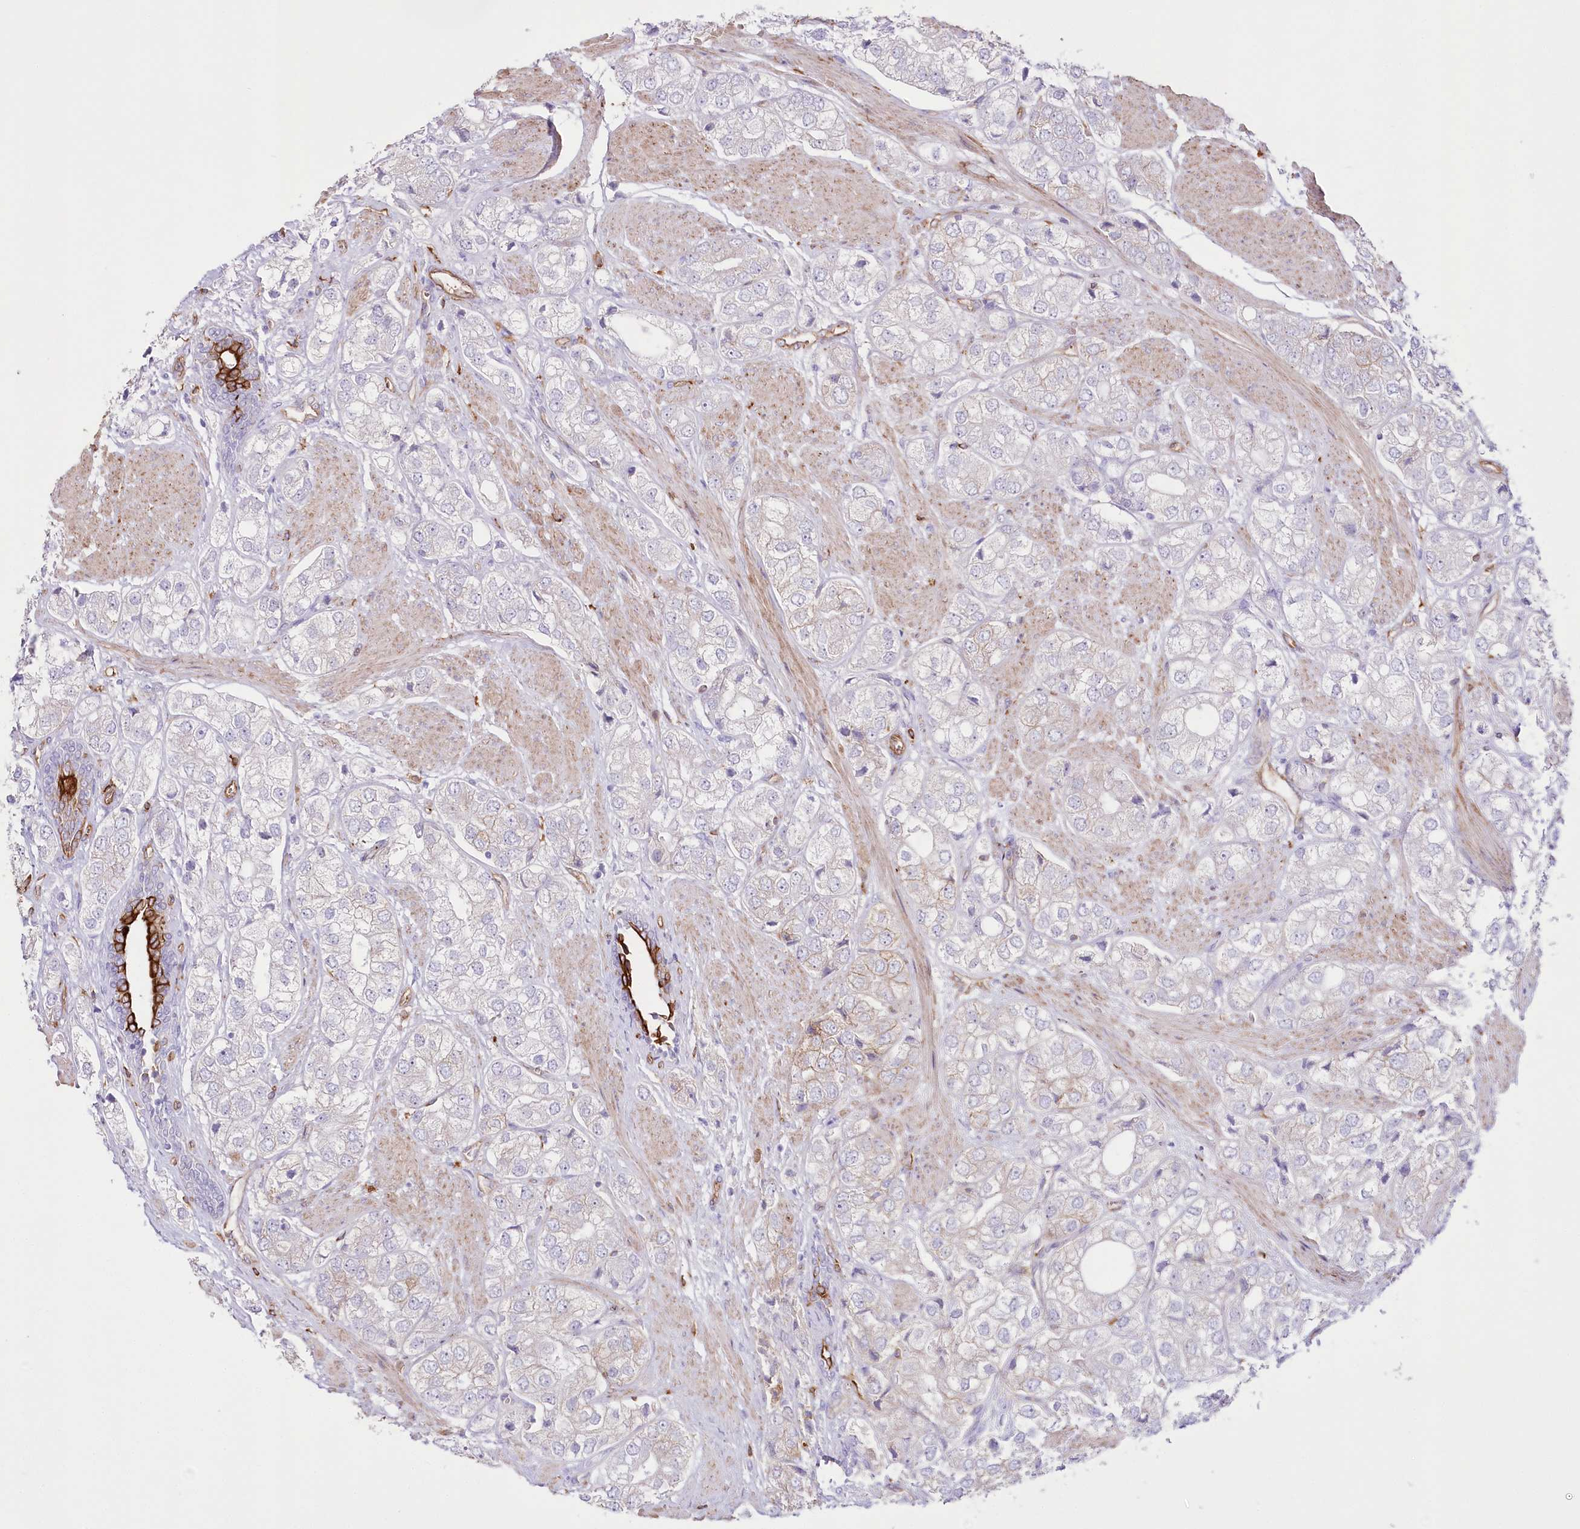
{"staining": {"intensity": "negative", "quantity": "none", "location": "none"}, "tissue": "prostate cancer", "cell_type": "Tumor cells", "image_type": "cancer", "snomed": [{"axis": "morphology", "description": "Adenocarcinoma, High grade"}, {"axis": "topography", "description": "Prostate"}], "caption": "An immunohistochemistry histopathology image of prostate cancer is shown. There is no staining in tumor cells of prostate cancer.", "gene": "SLC39A10", "patient": {"sex": "male", "age": 50}}